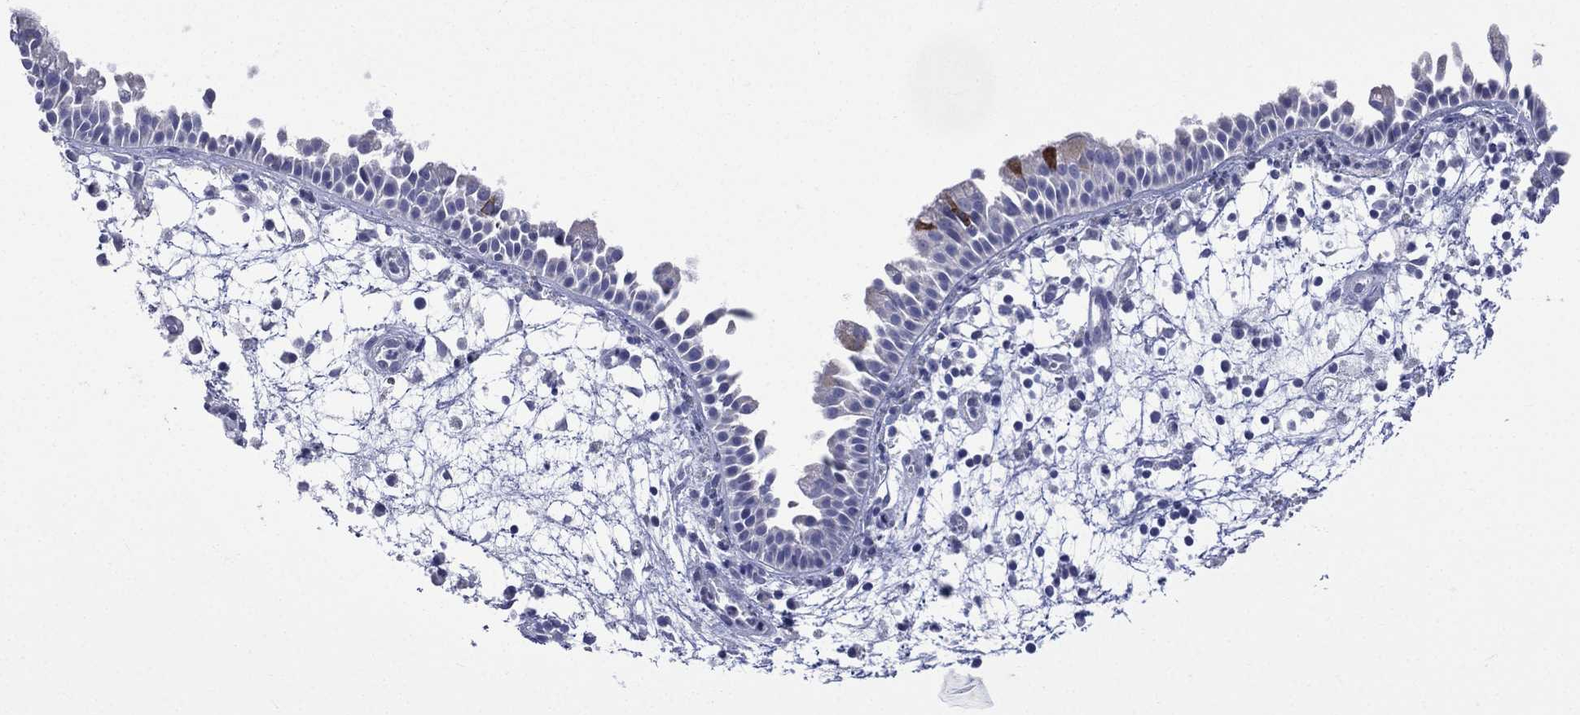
{"staining": {"intensity": "moderate", "quantity": "<25%", "location": "cytoplasmic/membranous"}, "tissue": "nasopharynx", "cell_type": "Respiratory epithelial cells", "image_type": "normal", "snomed": [{"axis": "morphology", "description": "Normal tissue, NOS"}, {"axis": "topography", "description": "Nasopharynx"}], "caption": "The histopathology image exhibits staining of benign nasopharynx, revealing moderate cytoplasmic/membranous protein positivity (brown color) within respiratory epithelial cells. Nuclei are stained in blue.", "gene": "CES2", "patient": {"sex": "male", "age": 58}}